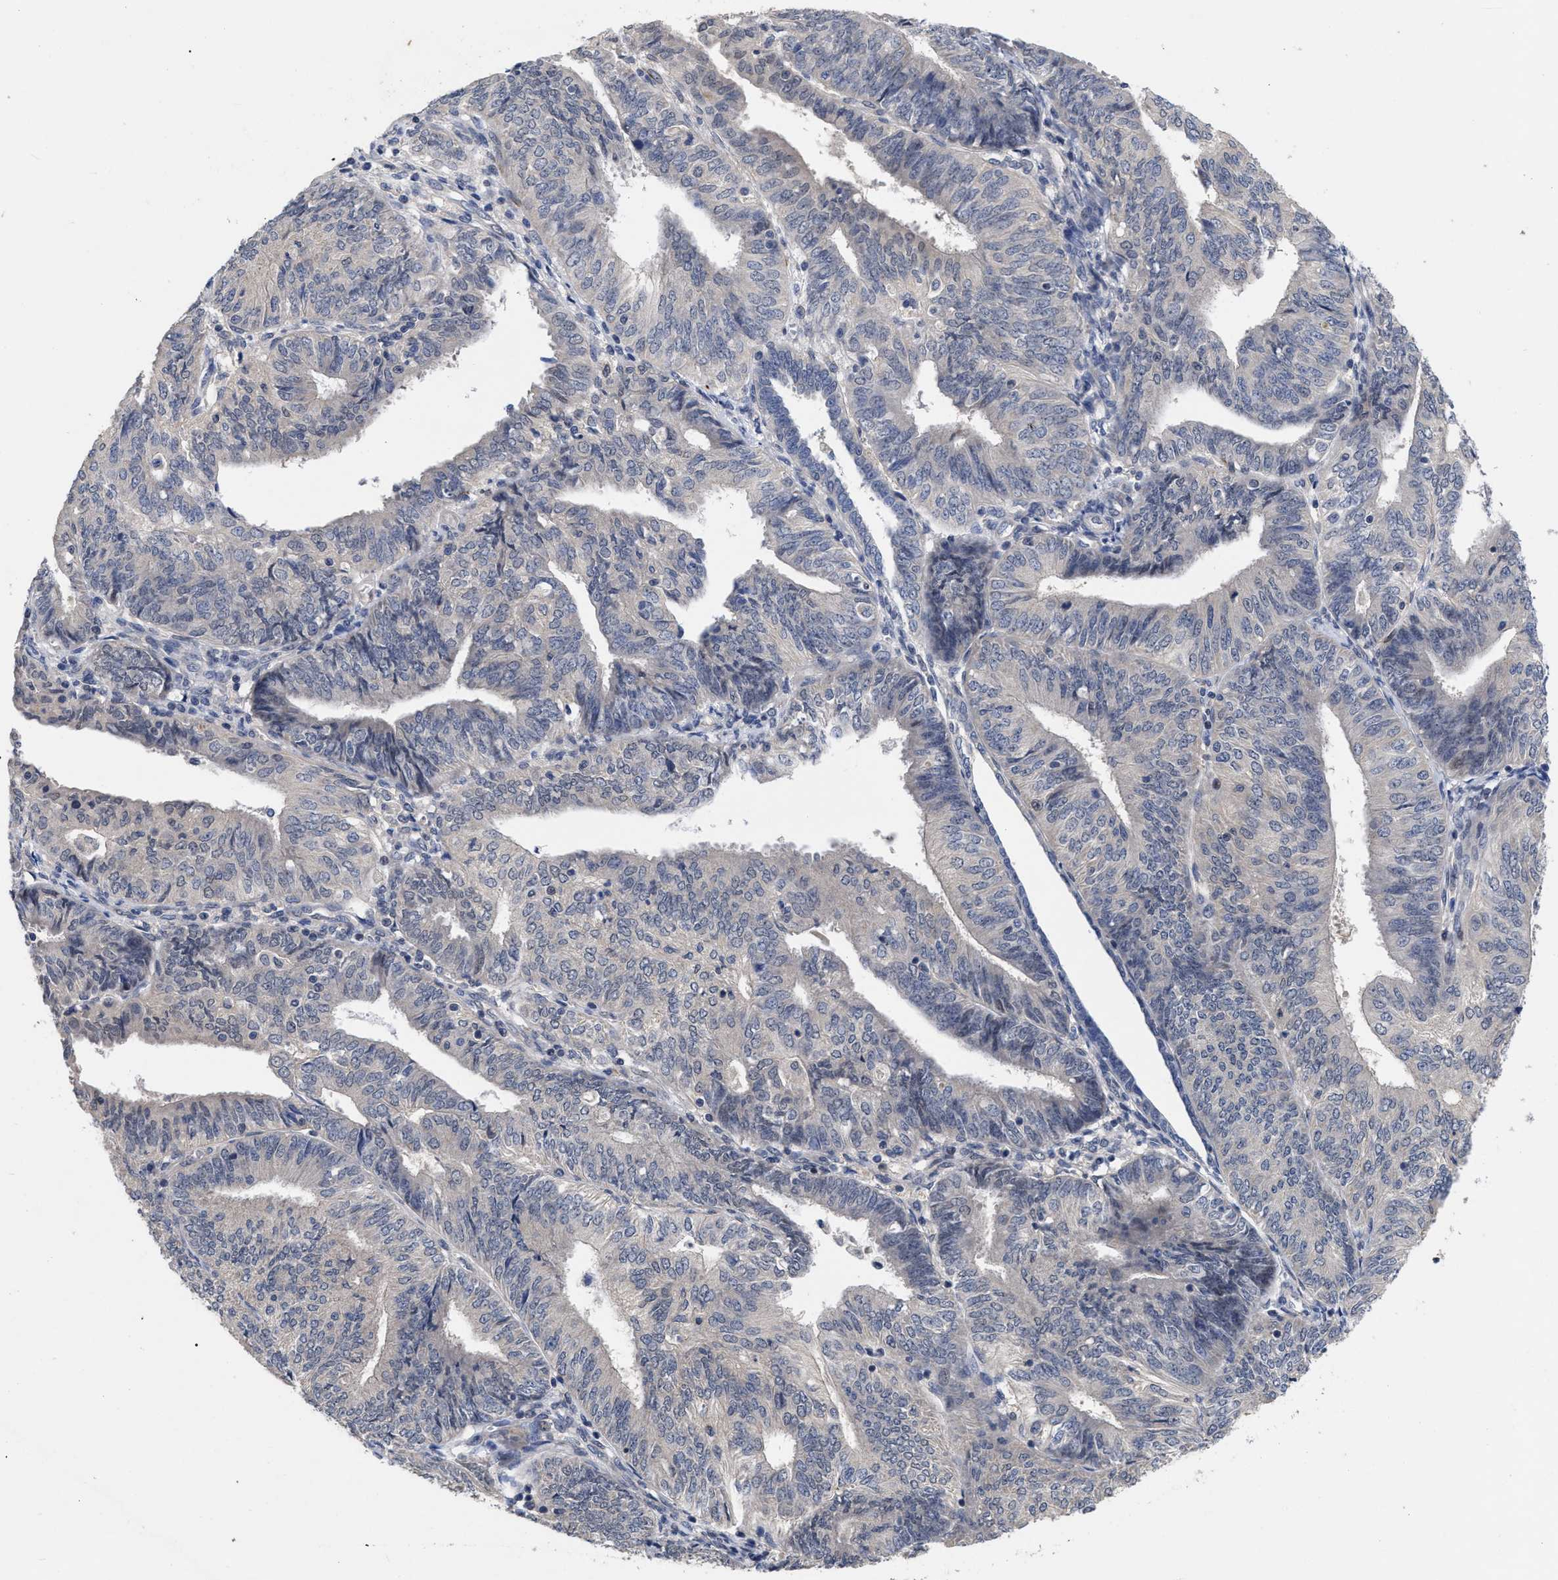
{"staining": {"intensity": "negative", "quantity": "none", "location": "none"}, "tissue": "endometrial cancer", "cell_type": "Tumor cells", "image_type": "cancer", "snomed": [{"axis": "morphology", "description": "Adenocarcinoma, NOS"}, {"axis": "topography", "description": "Endometrium"}], "caption": "Tumor cells show no significant protein positivity in endometrial cancer (adenocarcinoma).", "gene": "CCN5", "patient": {"sex": "female", "age": 58}}